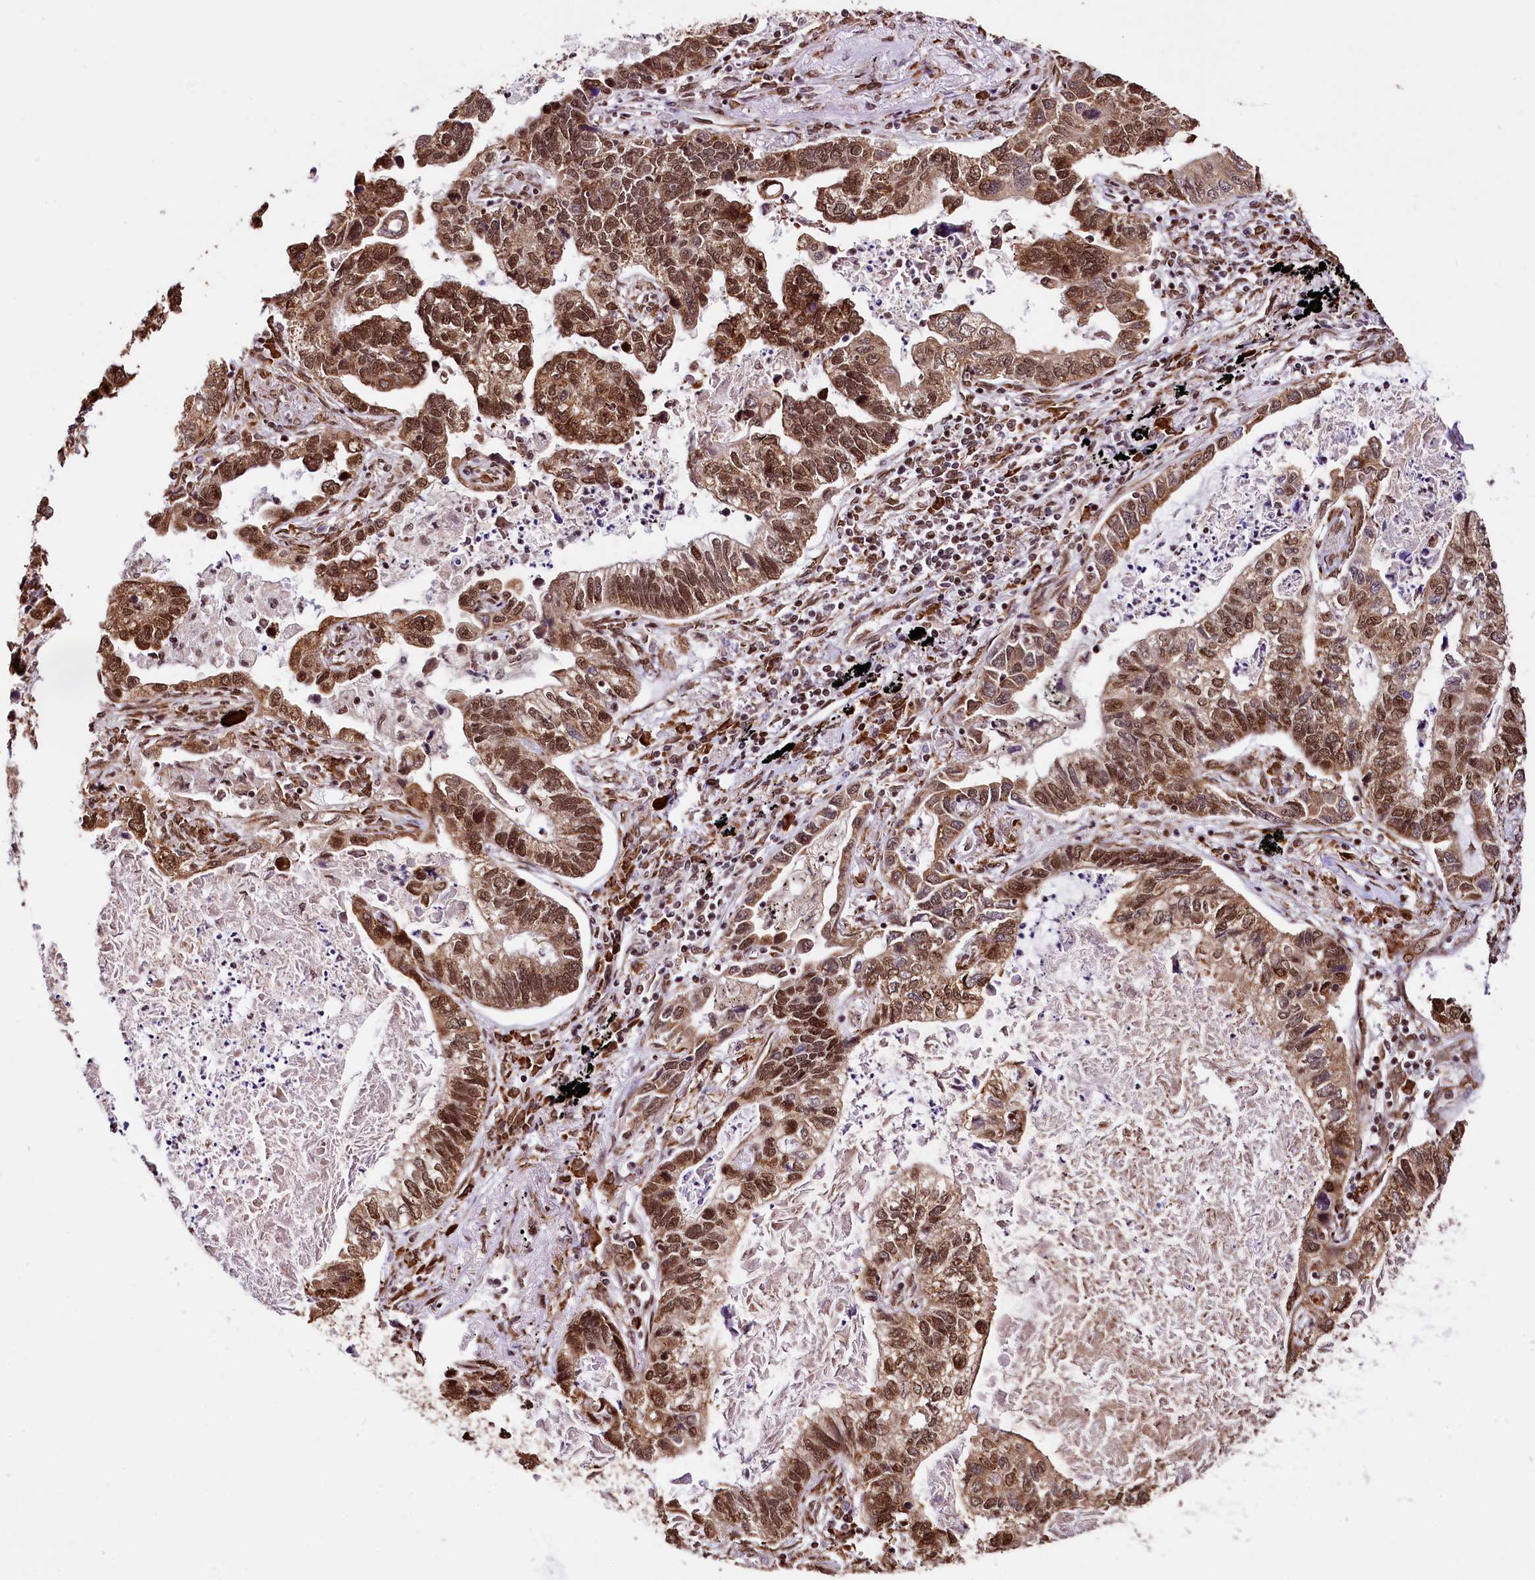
{"staining": {"intensity": "moderate", "quantity": ">75%", "location": "cytoplasmic/membranous,nuclear"}, "tissue": "lung cancer", "cell_type": "Tumor cells", "image_type": "cancer", "snomed": [{"axis": "morphology", "description": "Adenocarcinoma, NOS"}, {"axis": "topography", "description": "Lung"}], "caption": "A brown stain labels moderate cytoplasmic/membranous and nuclear staining of a protein in adenocarcinoma (lung) tumor cells. The staining was performed using DAB, with brown indicating positive protein expression. Nuclei are stained blue with hematoxylin.", "gene": "PDS5B", "patient": {"sex": "male", "age": 67}}